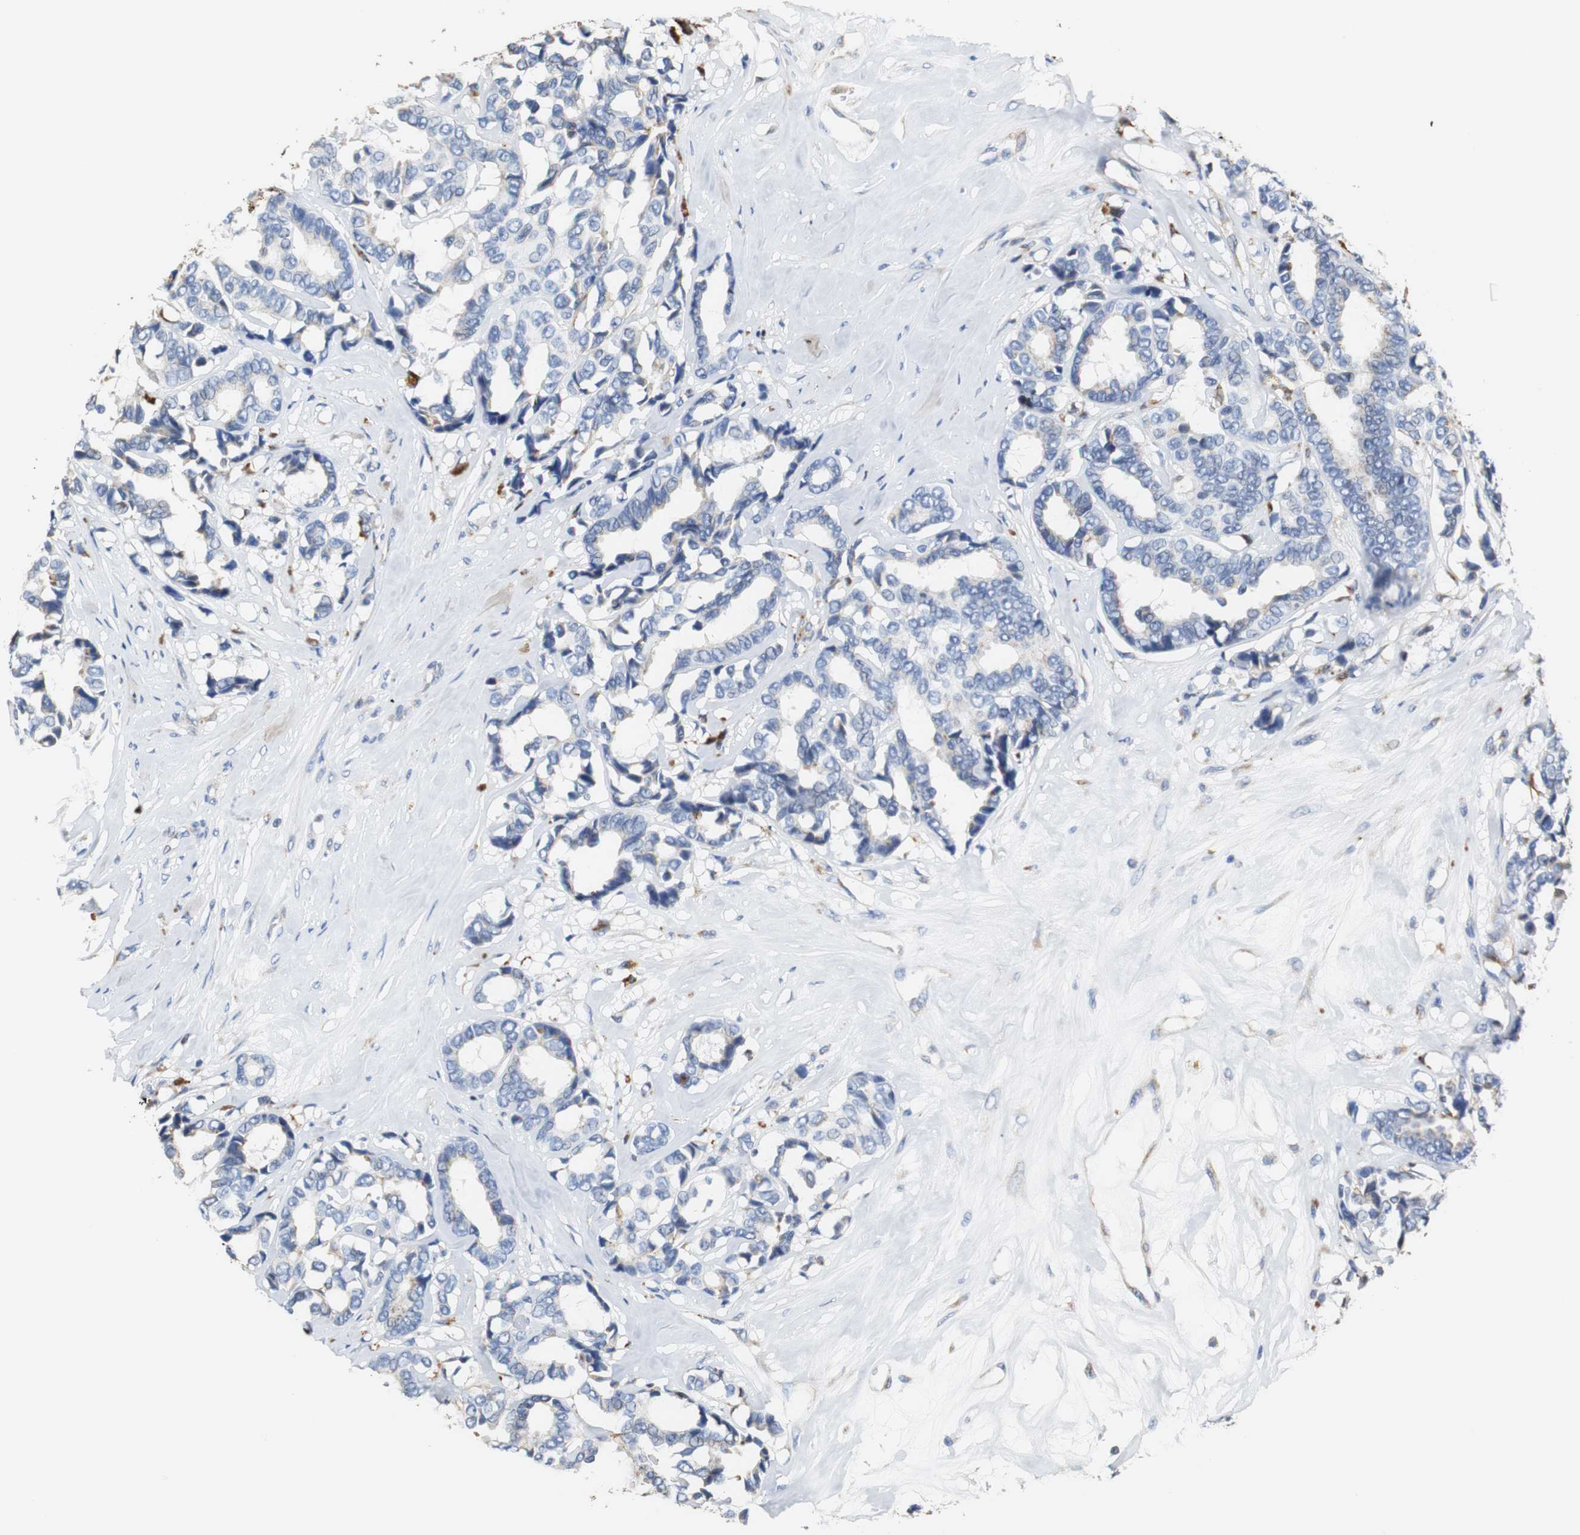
{"staining": {"intensity": "negative", "quantity": "none", "location": "none"}, "tissue": "breast cancer", "cell_type": "Tumor cells", "image_type": "cancer", "snomed": [{"axis": "morphology", "description": "Duct carcinoma"}, {"axis": "topography", "description": "Breast"}], "caption": "High power microscopy photomicrograph of an immunohistochemistry (IHC) photomicrograph of breast cancer (infiltrating ductal carcinoma), revealing no significant staining in tumor cells.", "gene": "PCK1", "patient": {"sex": "female", "age": 87}}